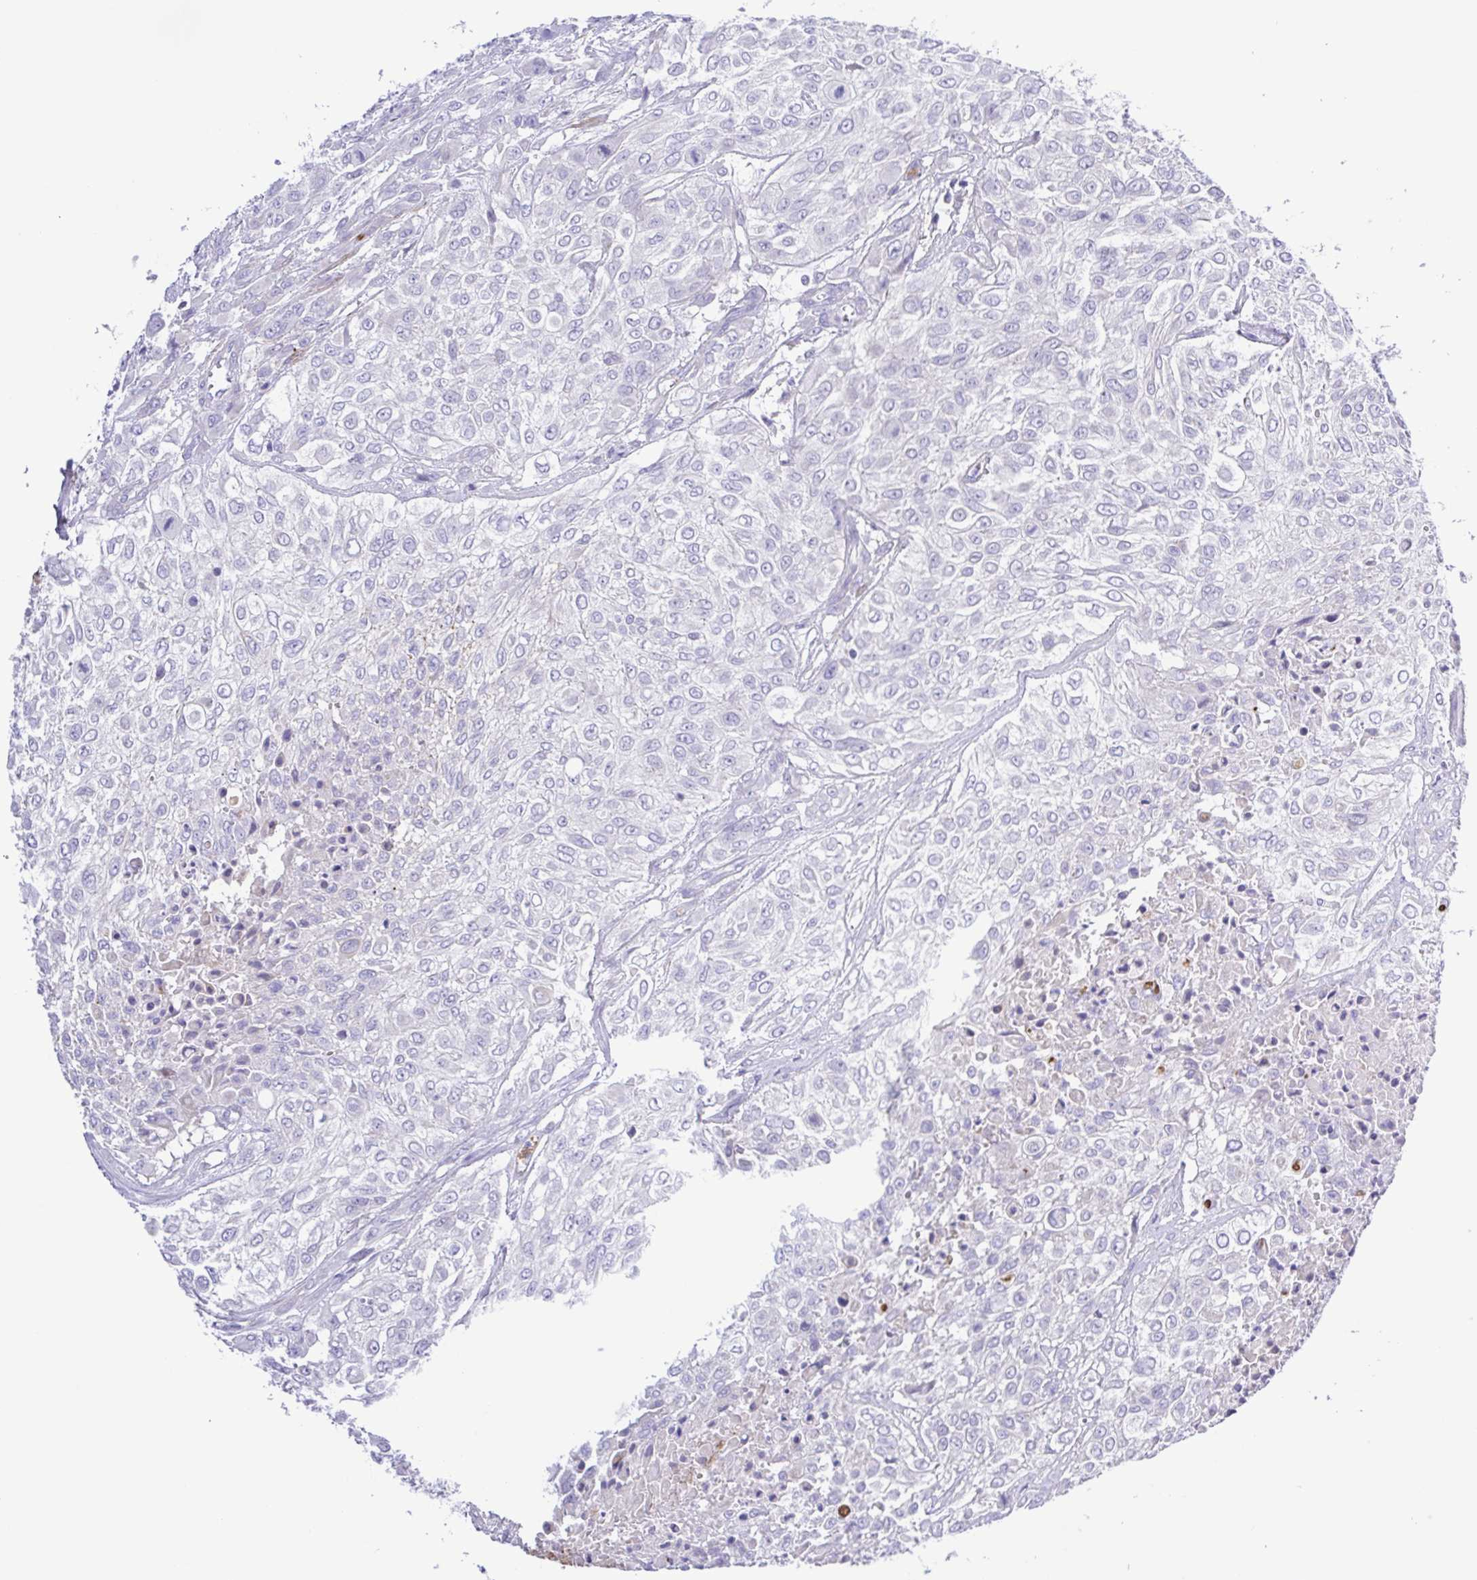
{"staining": {"intensity": "negative", "quantity": "none", "location": "none"}, "tissue": "urothelial cancer", "cell_type": "Tumor cells", "image_type": "cancer", "snomed": [{"axis": "morphology", "description": "Urothelial carcinoma, High grade"}, {"axis": "topography", "description": "Urinary bladder"}], "caption": "Tumor cells show no significant expression in urothelial carcinoma (high-grade).", "gene": "GABBR2", "patient": {"sex": "male", "age": 57}}